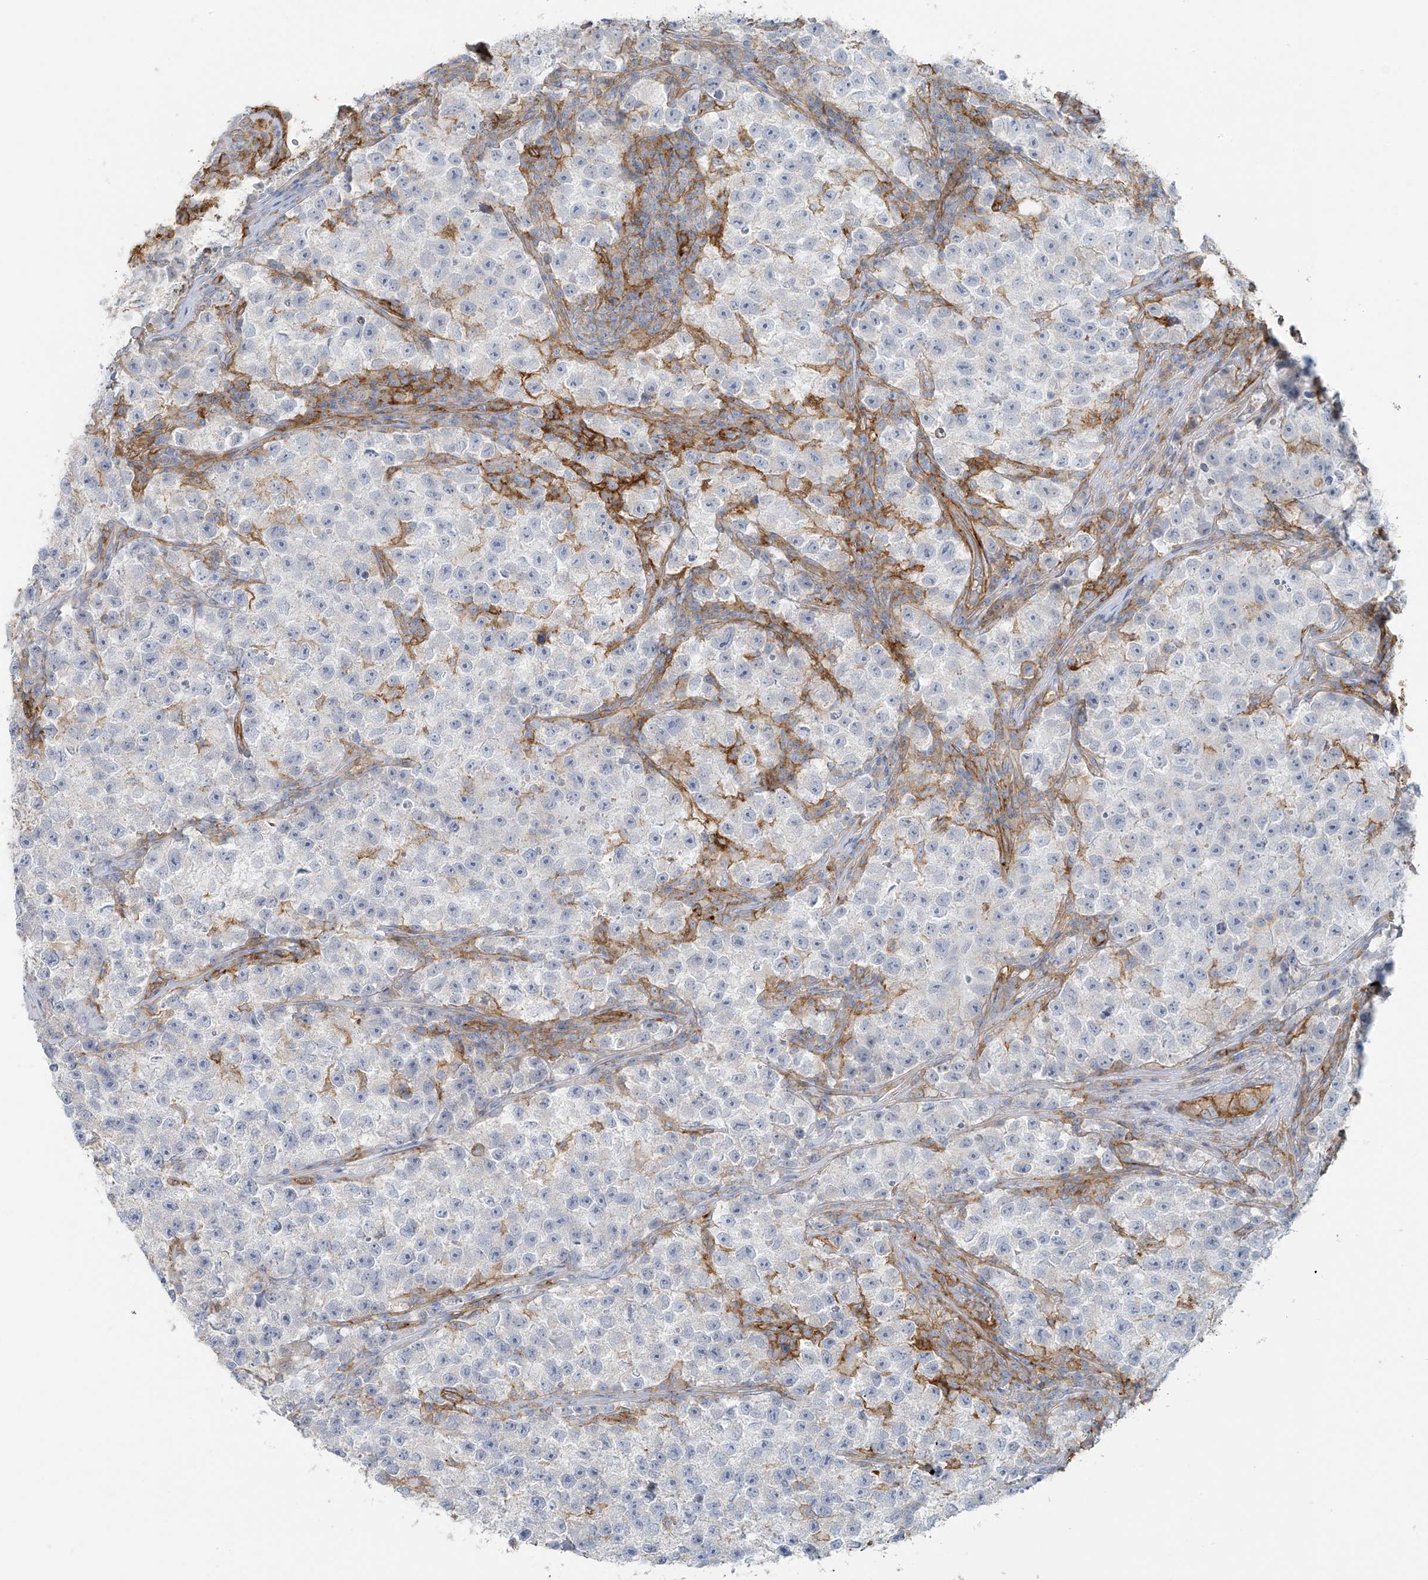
{"staining": {"intensity": "negative", "quantity": "none", "location": "none"}, "tissue": "testis cancer", "cell_type": "Tumor cells", "image_type": "cancer", "snomed": [{"axis": "morphology", "description": "Seminoma, NOS"}, {"axis": "topography", "description": "Testis"}], "caption": "Testis seminoma was stained to show a protein in brown. There is no significant positivity in tumor cells. (DAB (3,3'-diaminobenzidine) immunohistochemistry (IHC), high magnification).", "gene": "VAMP5", "patient": {"sex": "male", "age": 22}}